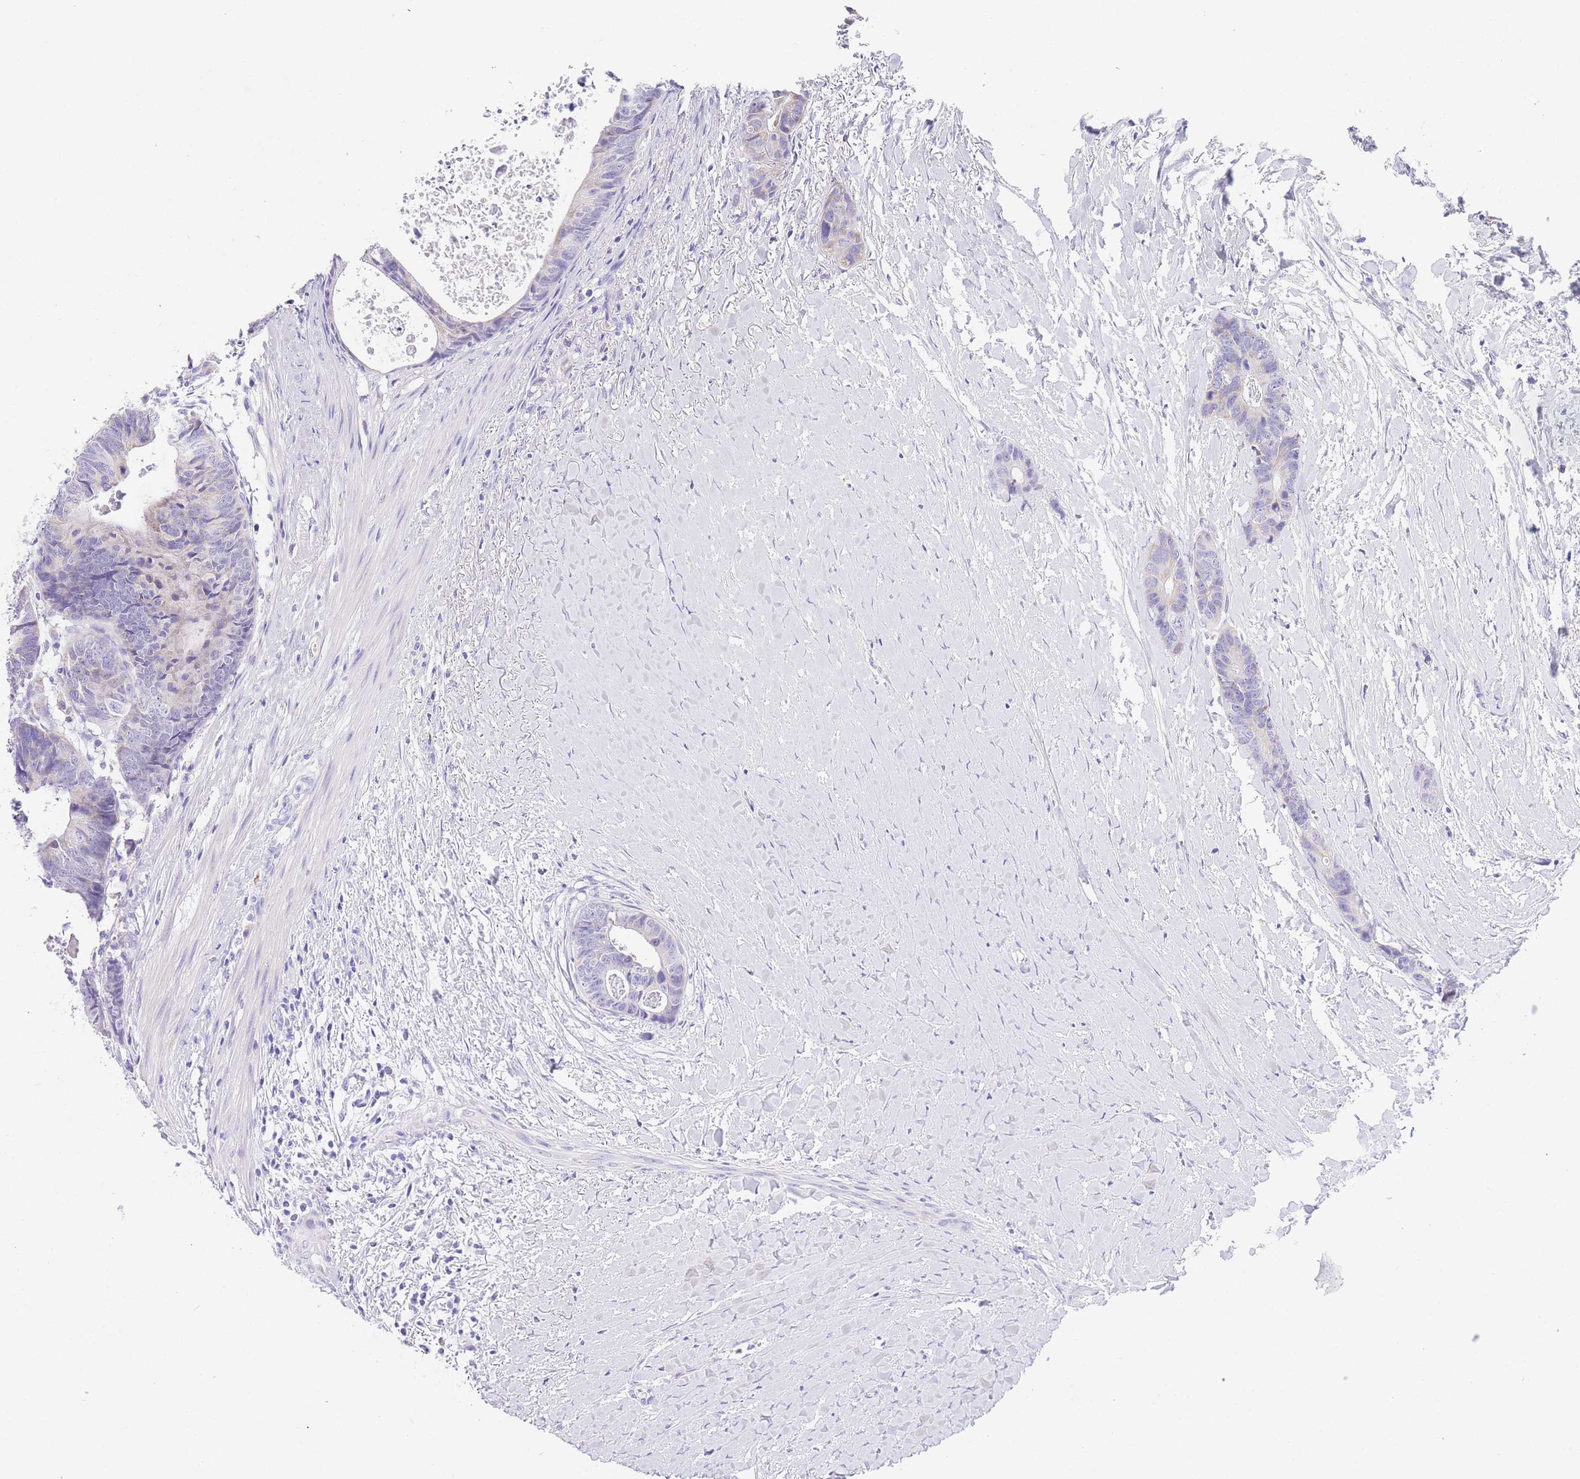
{"staining": {"intensity": "negative", "quantity": "none", "location": "none"}, "tissue": "colorectal cancer", "cell_type": "Tumor cells", "image_type": "cancer", "snomed": [{"axis": "morphology", "description": "Adenocarcinoma, NOS"}, {"axis": "topography", "description": "Colon"}], "caption": "IHC image of human colorectal cancer (adenocarcinoma) stained for a protein (brown), which demonstrates no expression in tumor cells.", "gene": "NKD2", "patient": {"sex": "female", "age": 57}}